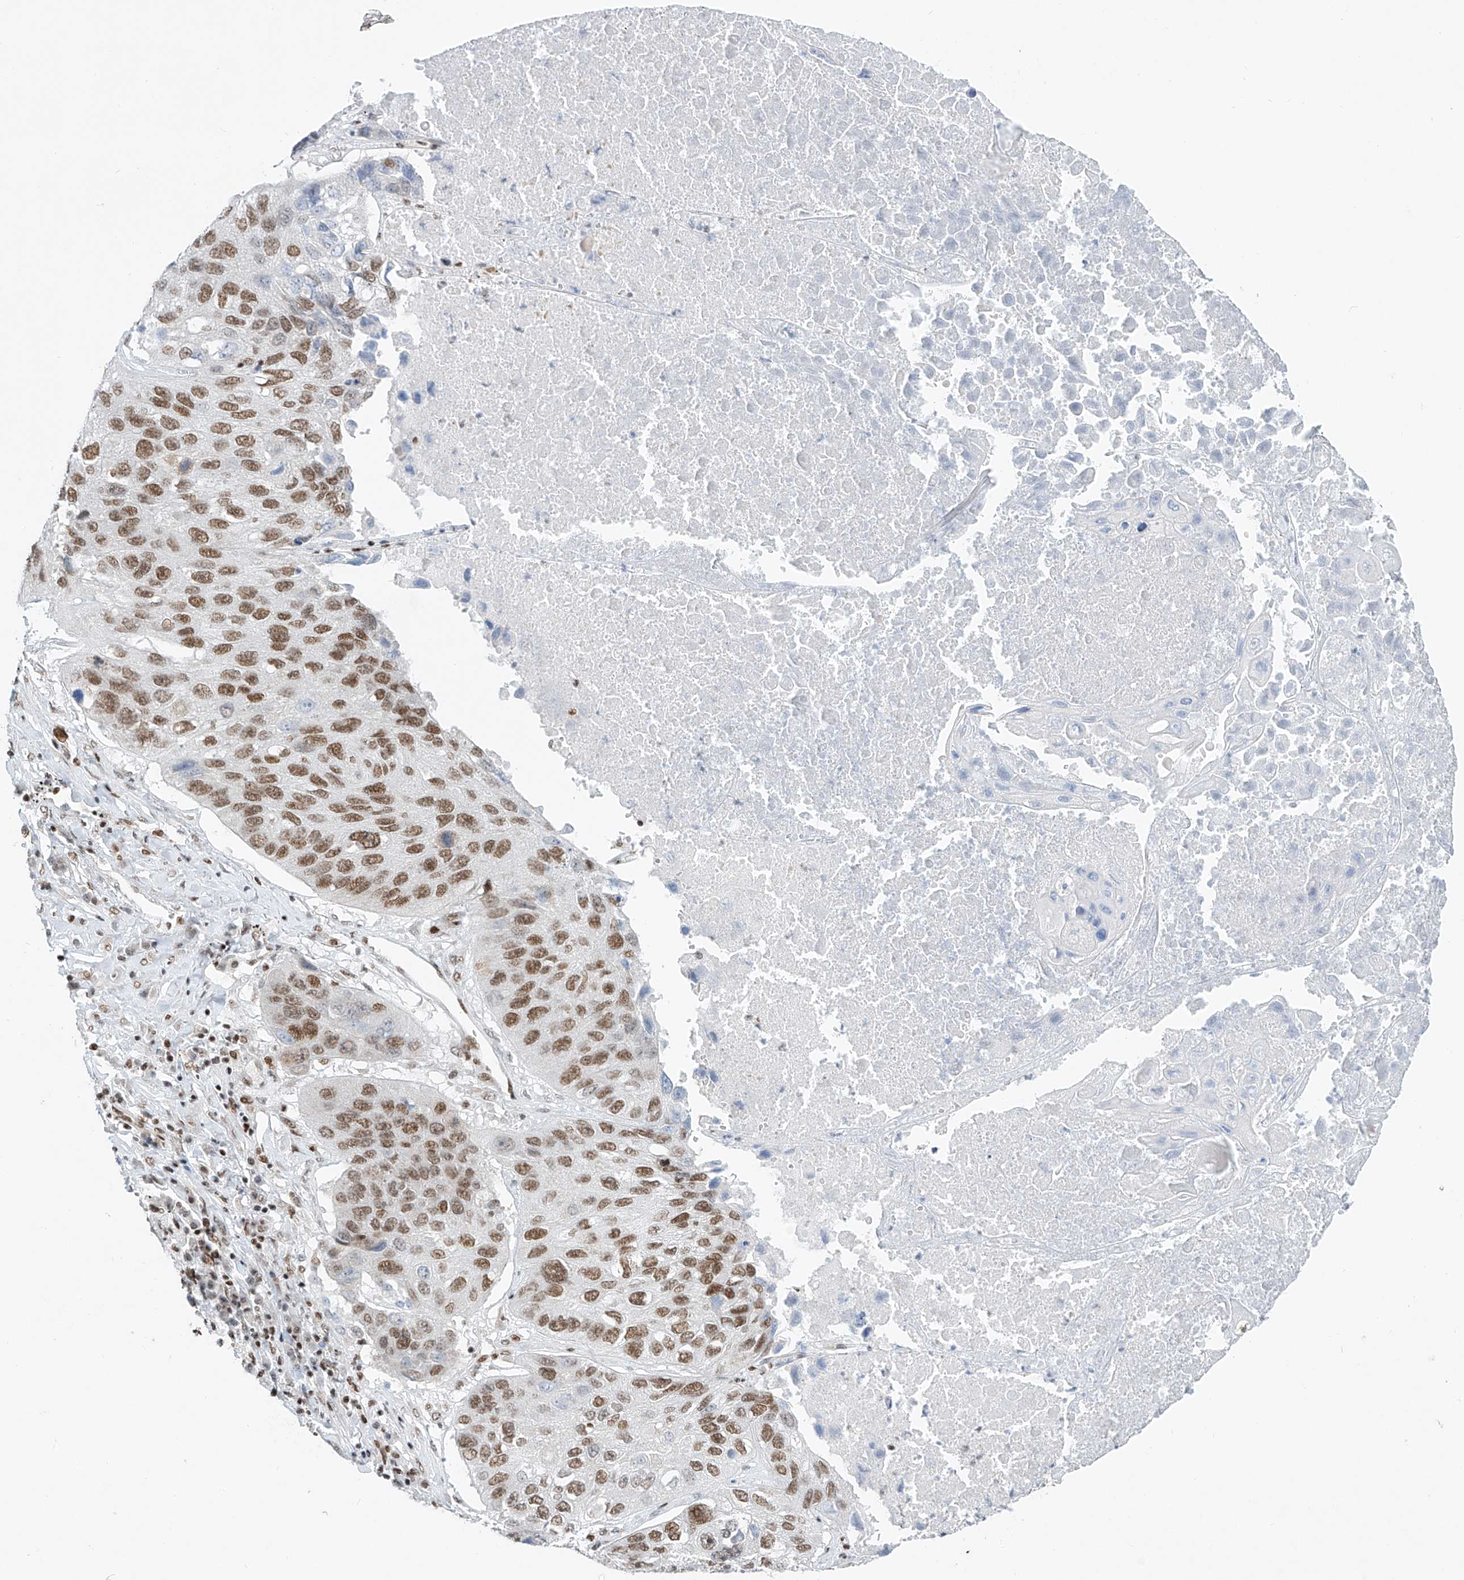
{"staining": {"intensity": "moderate", "quantity": ">75%", "location": "nuclear"}, "tissue": "lung cancer", "cell_type": "Tumor cells", "image_type": "cancer", "snomed": [{"axis": "morphology", "description": "Squamous cell carcinoma, NOS"}, {"axis": "topography", "description": "Lung"}], "caption": "Immunohistochemical staining of lung squamous cell carcinoma reveals moderate nuclear protein expression in approximately >75% of tumor cells.", "gene": "TAF4", "patient": {"sex": "male", "age": 61}}